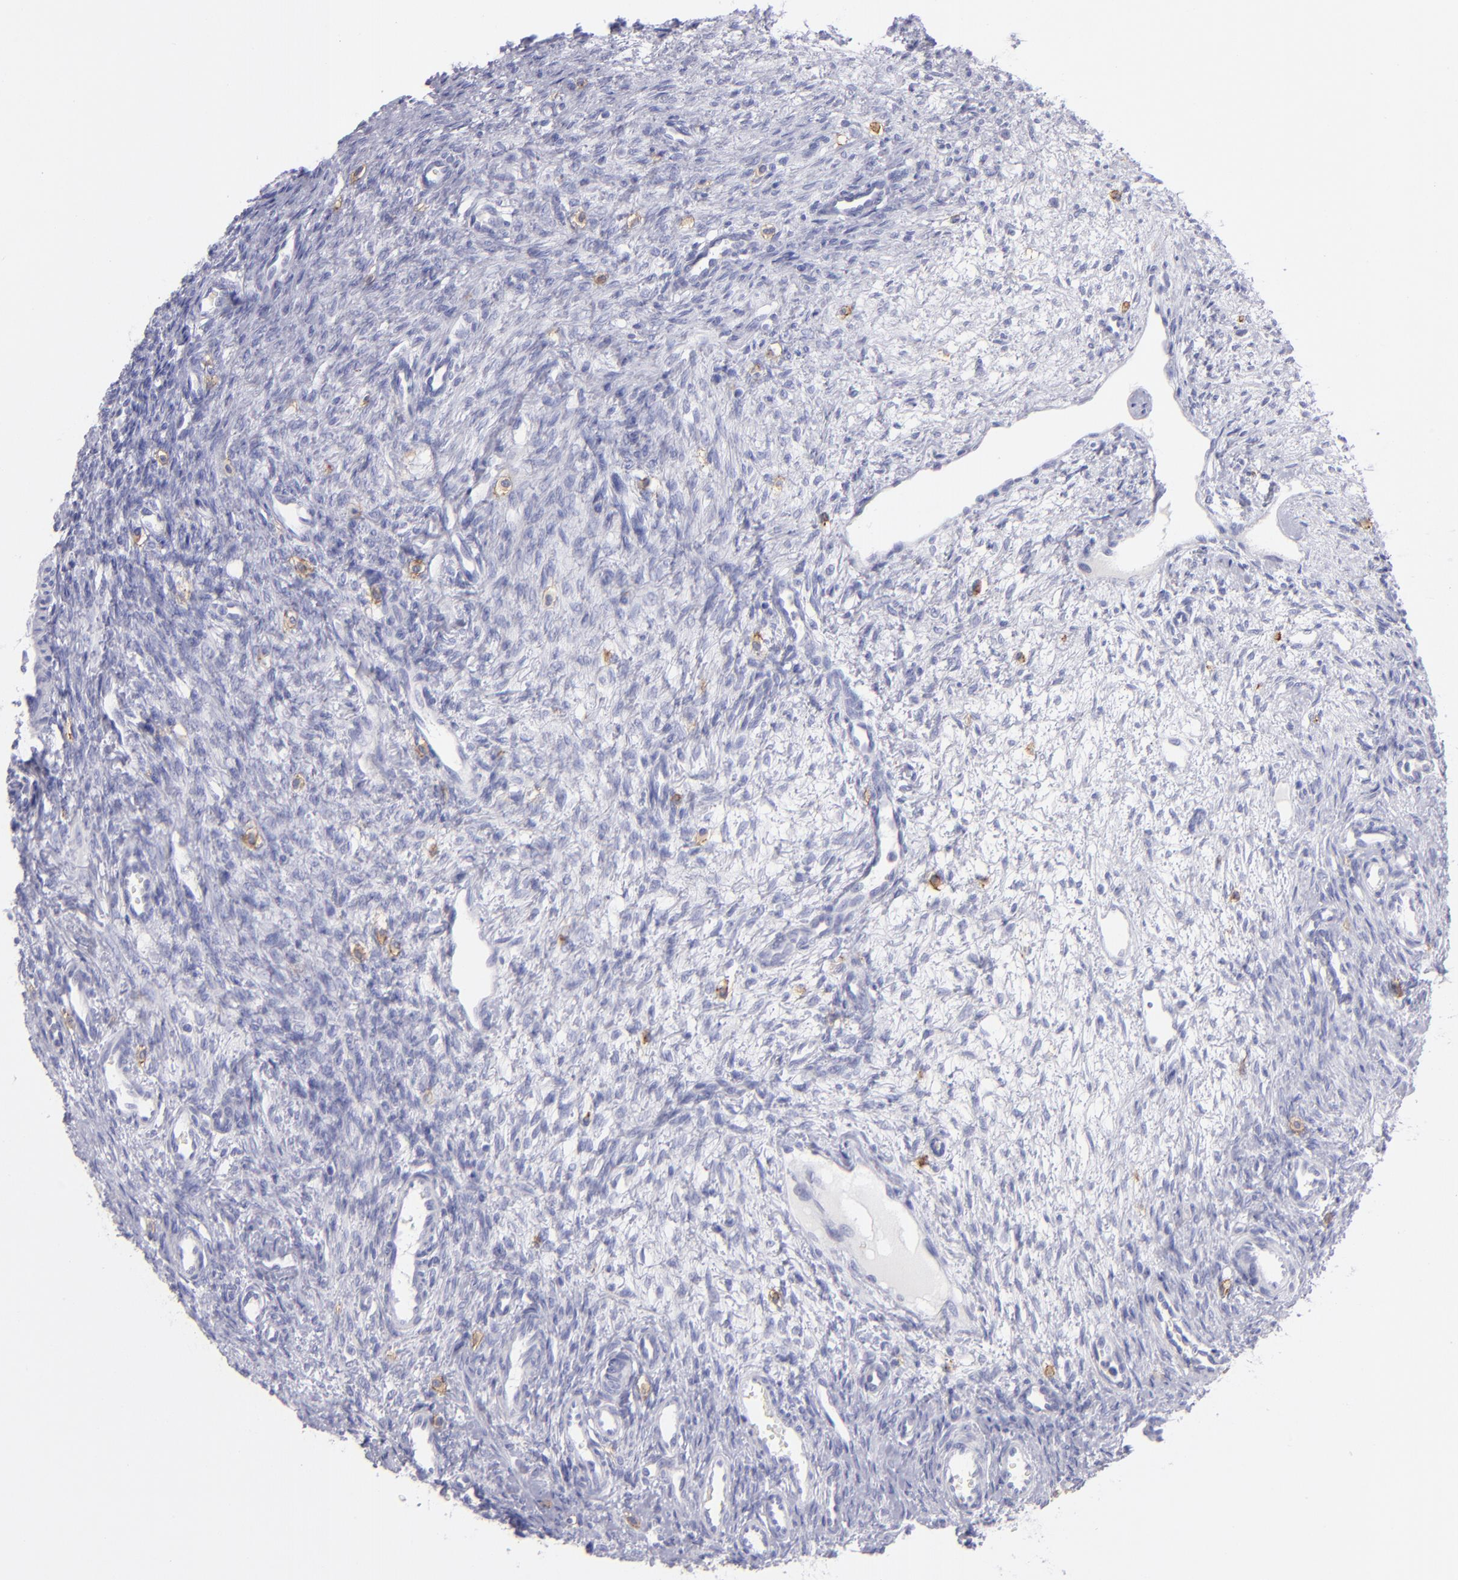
{"staining": {"intensity": "negative", "quantity": "none", "location": "none"}, "tissue": "ovary", "cell_type": "Ovarian stroma cells", "image_type": "normal", "snomed": [{"axis": "morphology", "description": "Normal tissue, NOS"}, {"axis": "topography", "description": "Ovary"}], "caption": "IHC photomicrograph of benign ovary stained for a protein (brown), which reveals no positivity in ovarian stroma cells.", "gene": "CD82", "patient": {"sex": "female", "age": 33}}